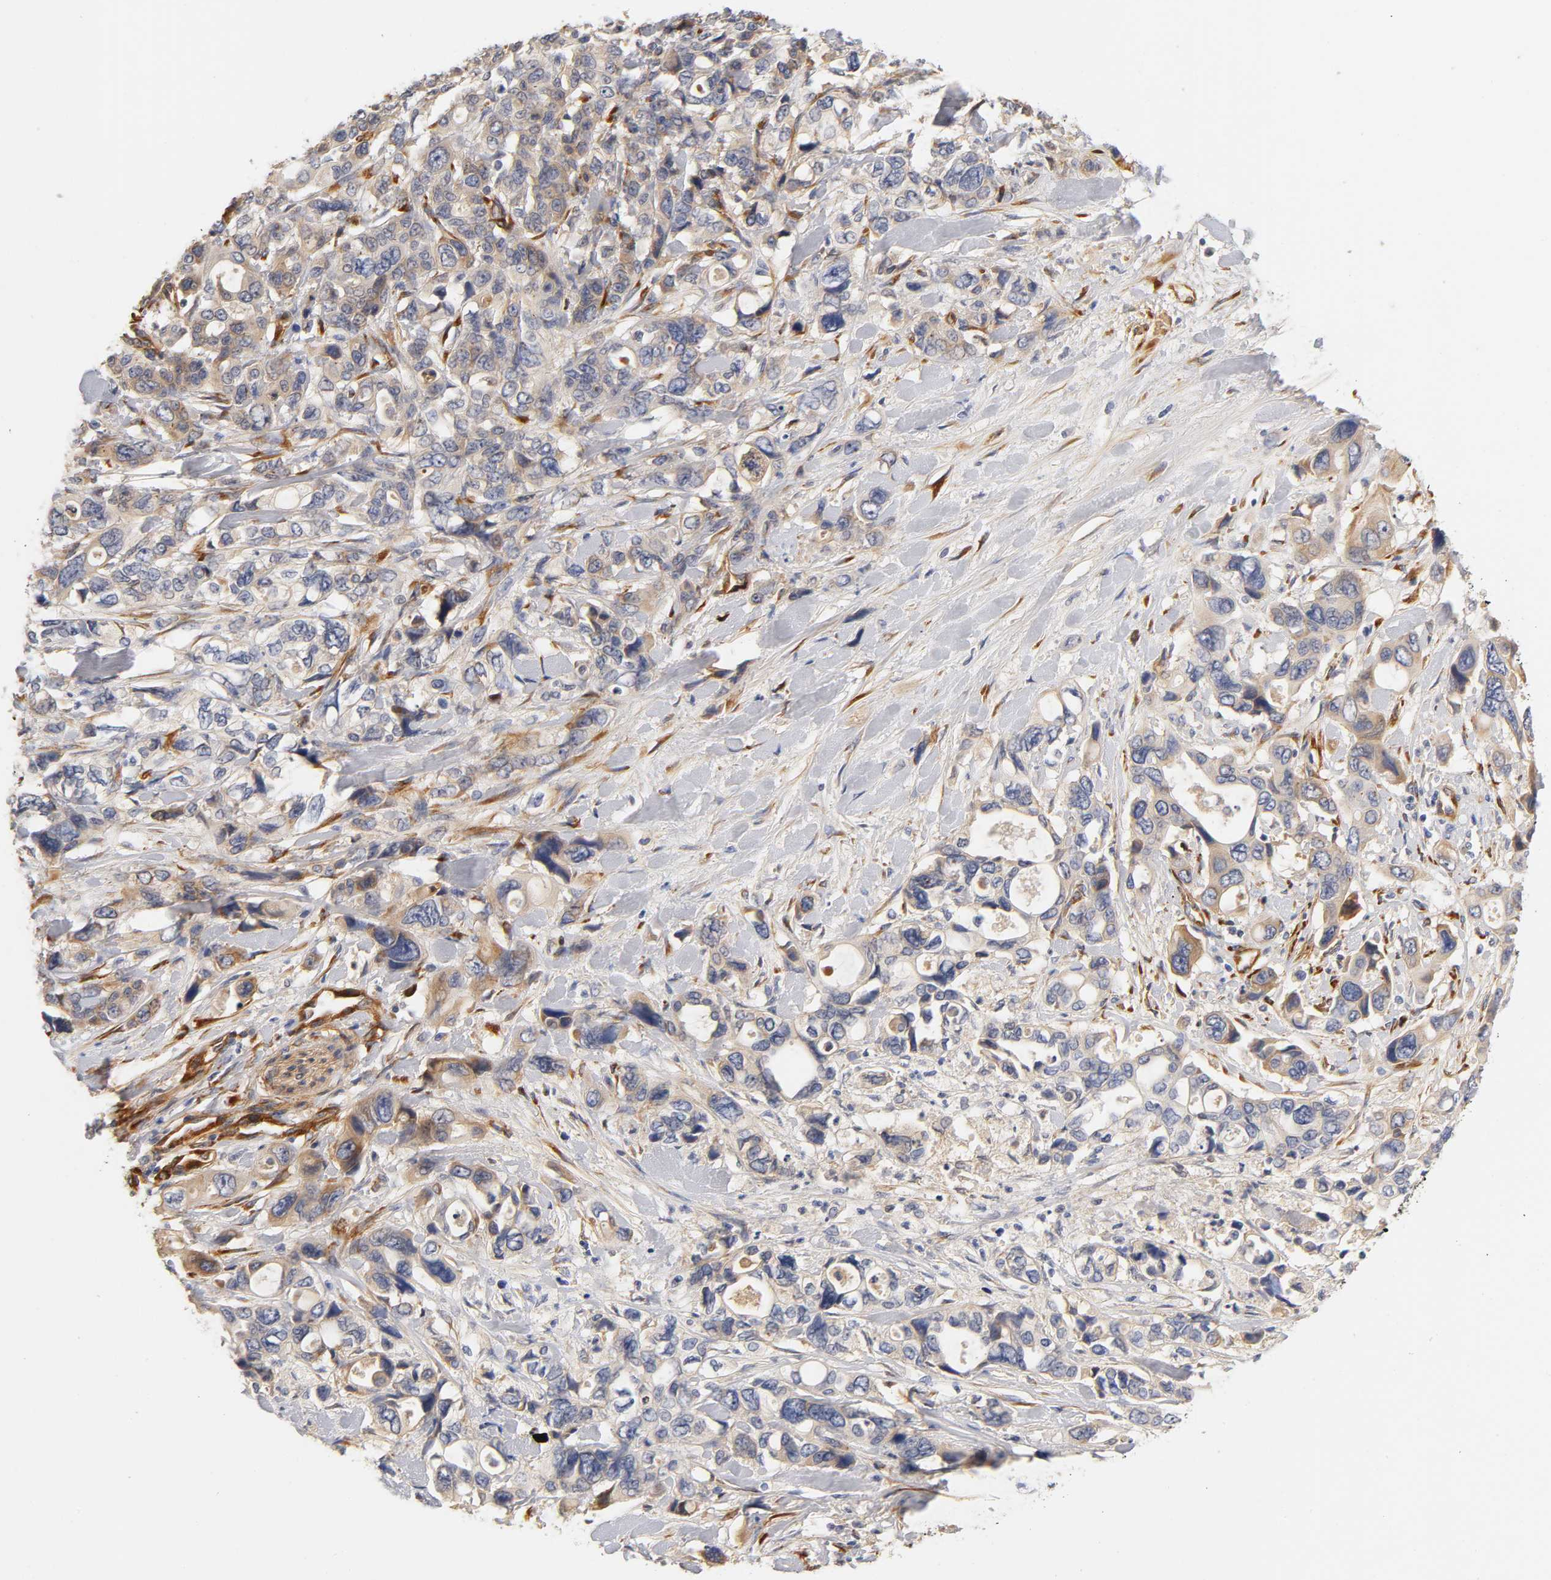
{"staining": {"intensity": "weak", "quantity": "25%-75%", "location": "cytoplasmic/membranous"}, "tissue": "pancreatic cancer", "cell_type": "Tumor cells", "image_type": "cancer", "snomed": [{"axis": "morphology", "description": "Adenocarcinoma, NOS"}, {"axis": "topography", "description": "Pancreas"}], "caption": "An image of human adenocarcinoma (pancreatic) stained for a protein displays weak cytoplasmic/membranous brown staining in tumor cells.", "gene": "LAMB1", "patient": {"sex": "male", "age": 46}}